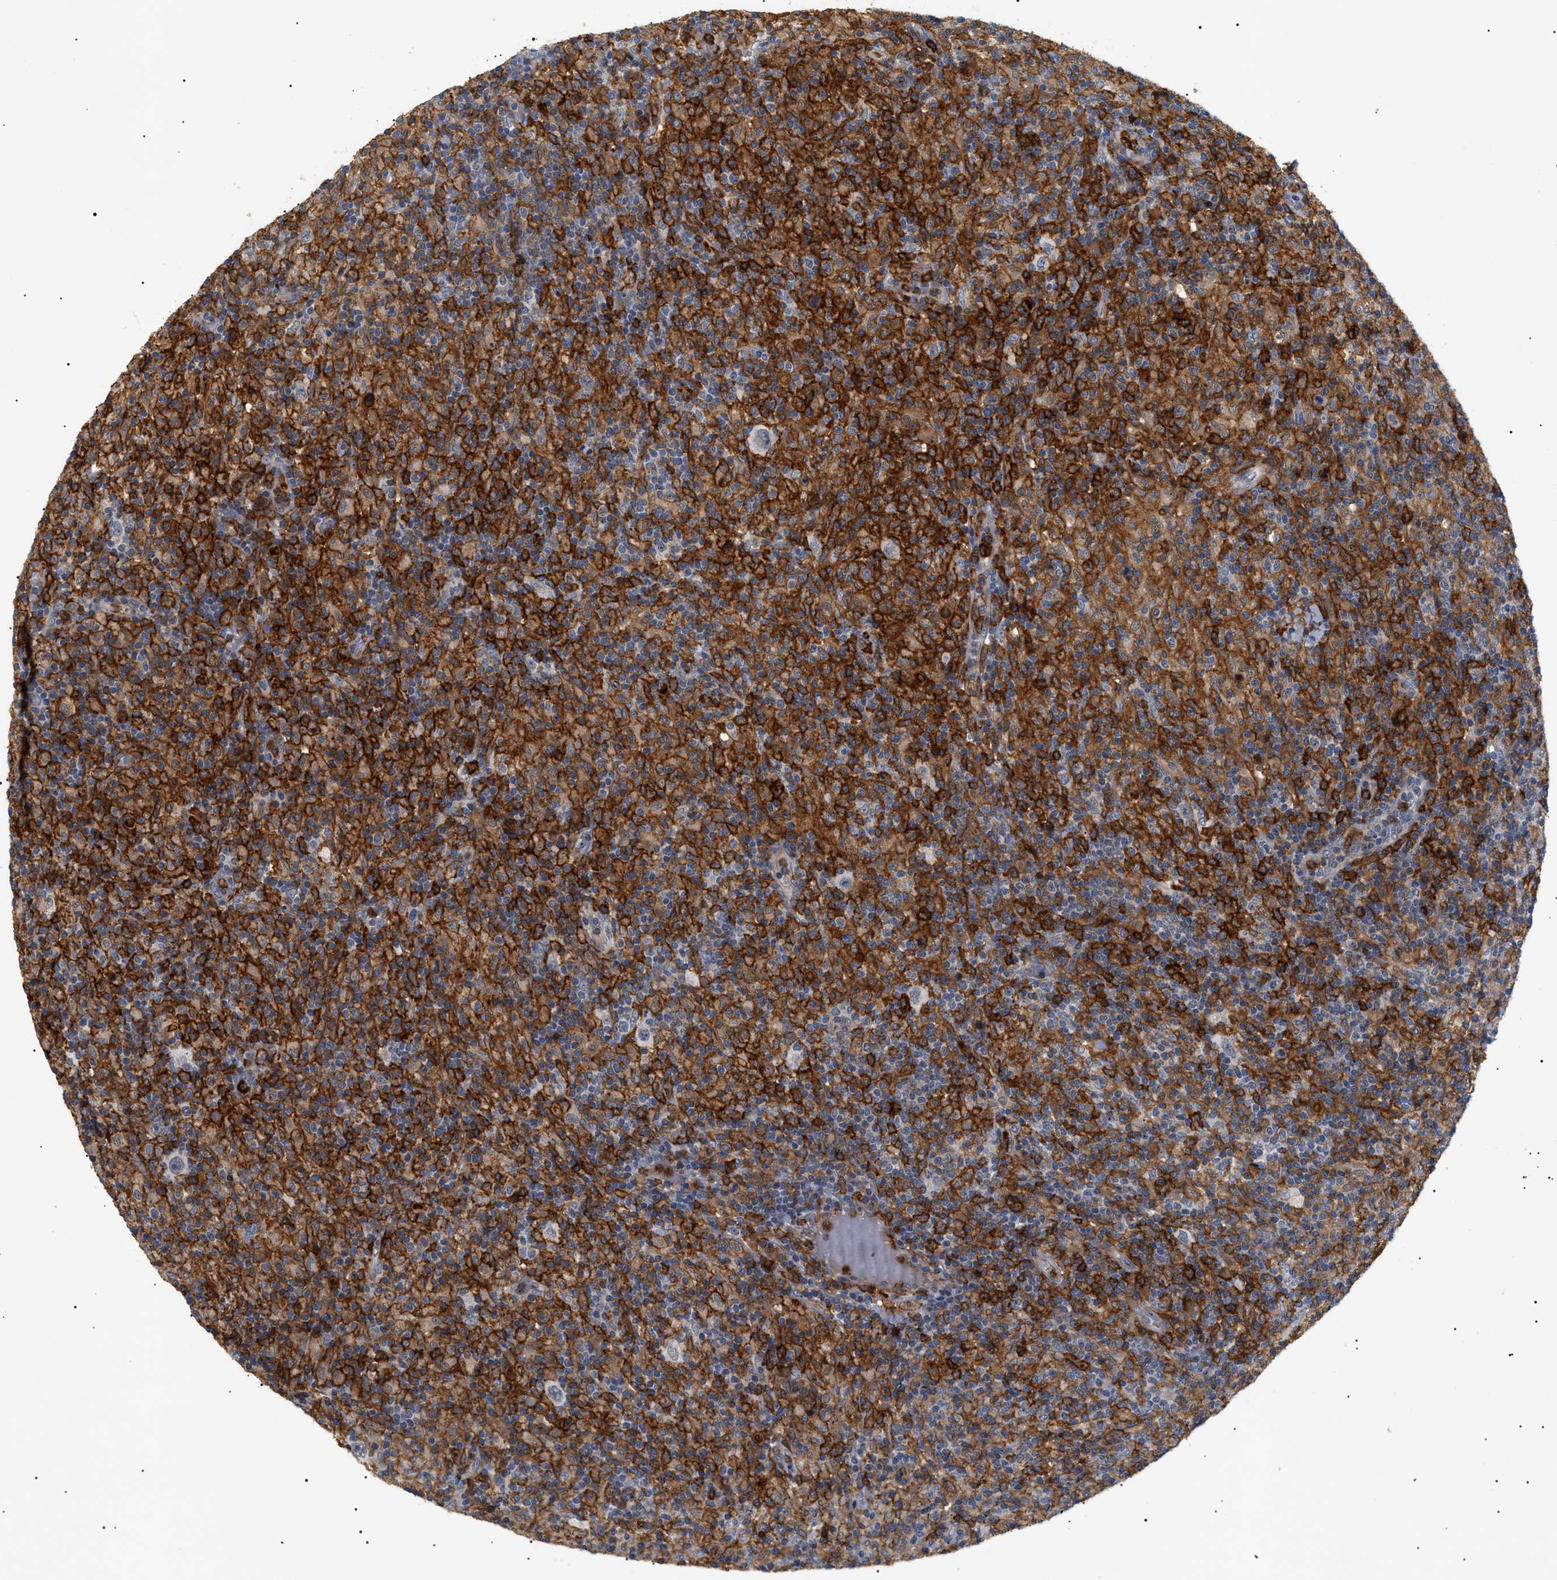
{"staining": {"intensity": "negative", "quantity": "none", "location": "none"}, "tissue": "lymphoma", "cell_type": "Tumor cells", "image_type": "cancer", "snomed": [{"axis": "morphology", "description": "Hodgkin's disease, NOS"}, {"axis": "topography", "description": "Lymph node"}], "caption": "Immunohistochemistry histopathology image of neoplastic tissue: human Hodgkin's disease stained with DAB demonstrates no significant protein positivity in tumor cells.", "gene": "CD300A", "patient": {"sex": "male", "age": 70}}